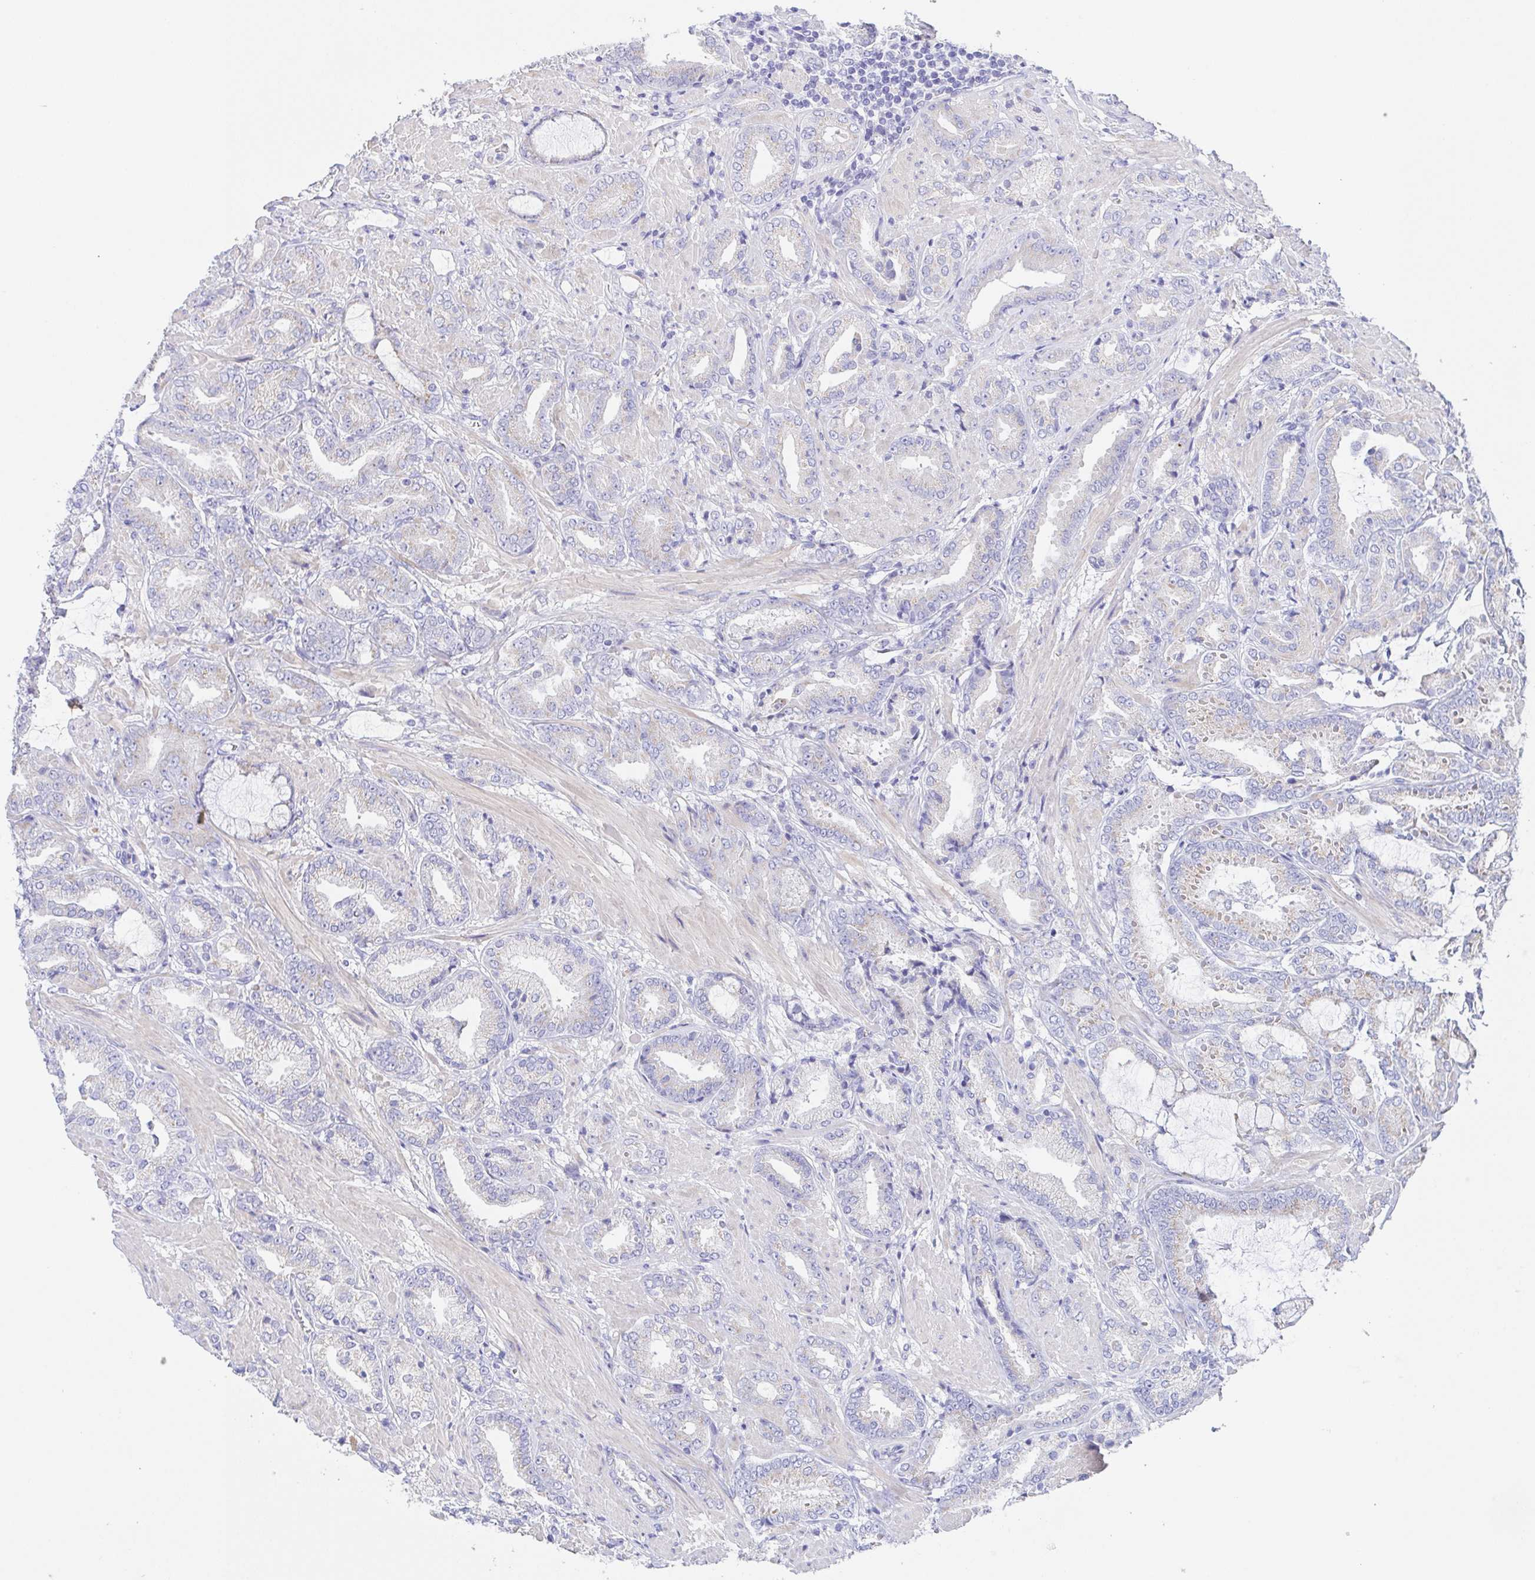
{"staining": {"intensity": "negative", "quantity": "none", "location": "none"}, "tissue": "prostate cancer", "cell_type": "Tumor cells", "image_type": "cancer", "snomed": [{"axis": "morphology", "description": "Adenocarcinoma, High grade"}, {"axis": "topography", "description": "Prostate"}], "caption": "DAB immunohistochemical staining of human high-grade adenocarcinoma (prostate) exhibits no significant expression in tumor cells. (DAB immunohistochemistry with hematoxylin counter stain).", "gene": "SCG3", "patient": {"sex": "male", "age": 56}}